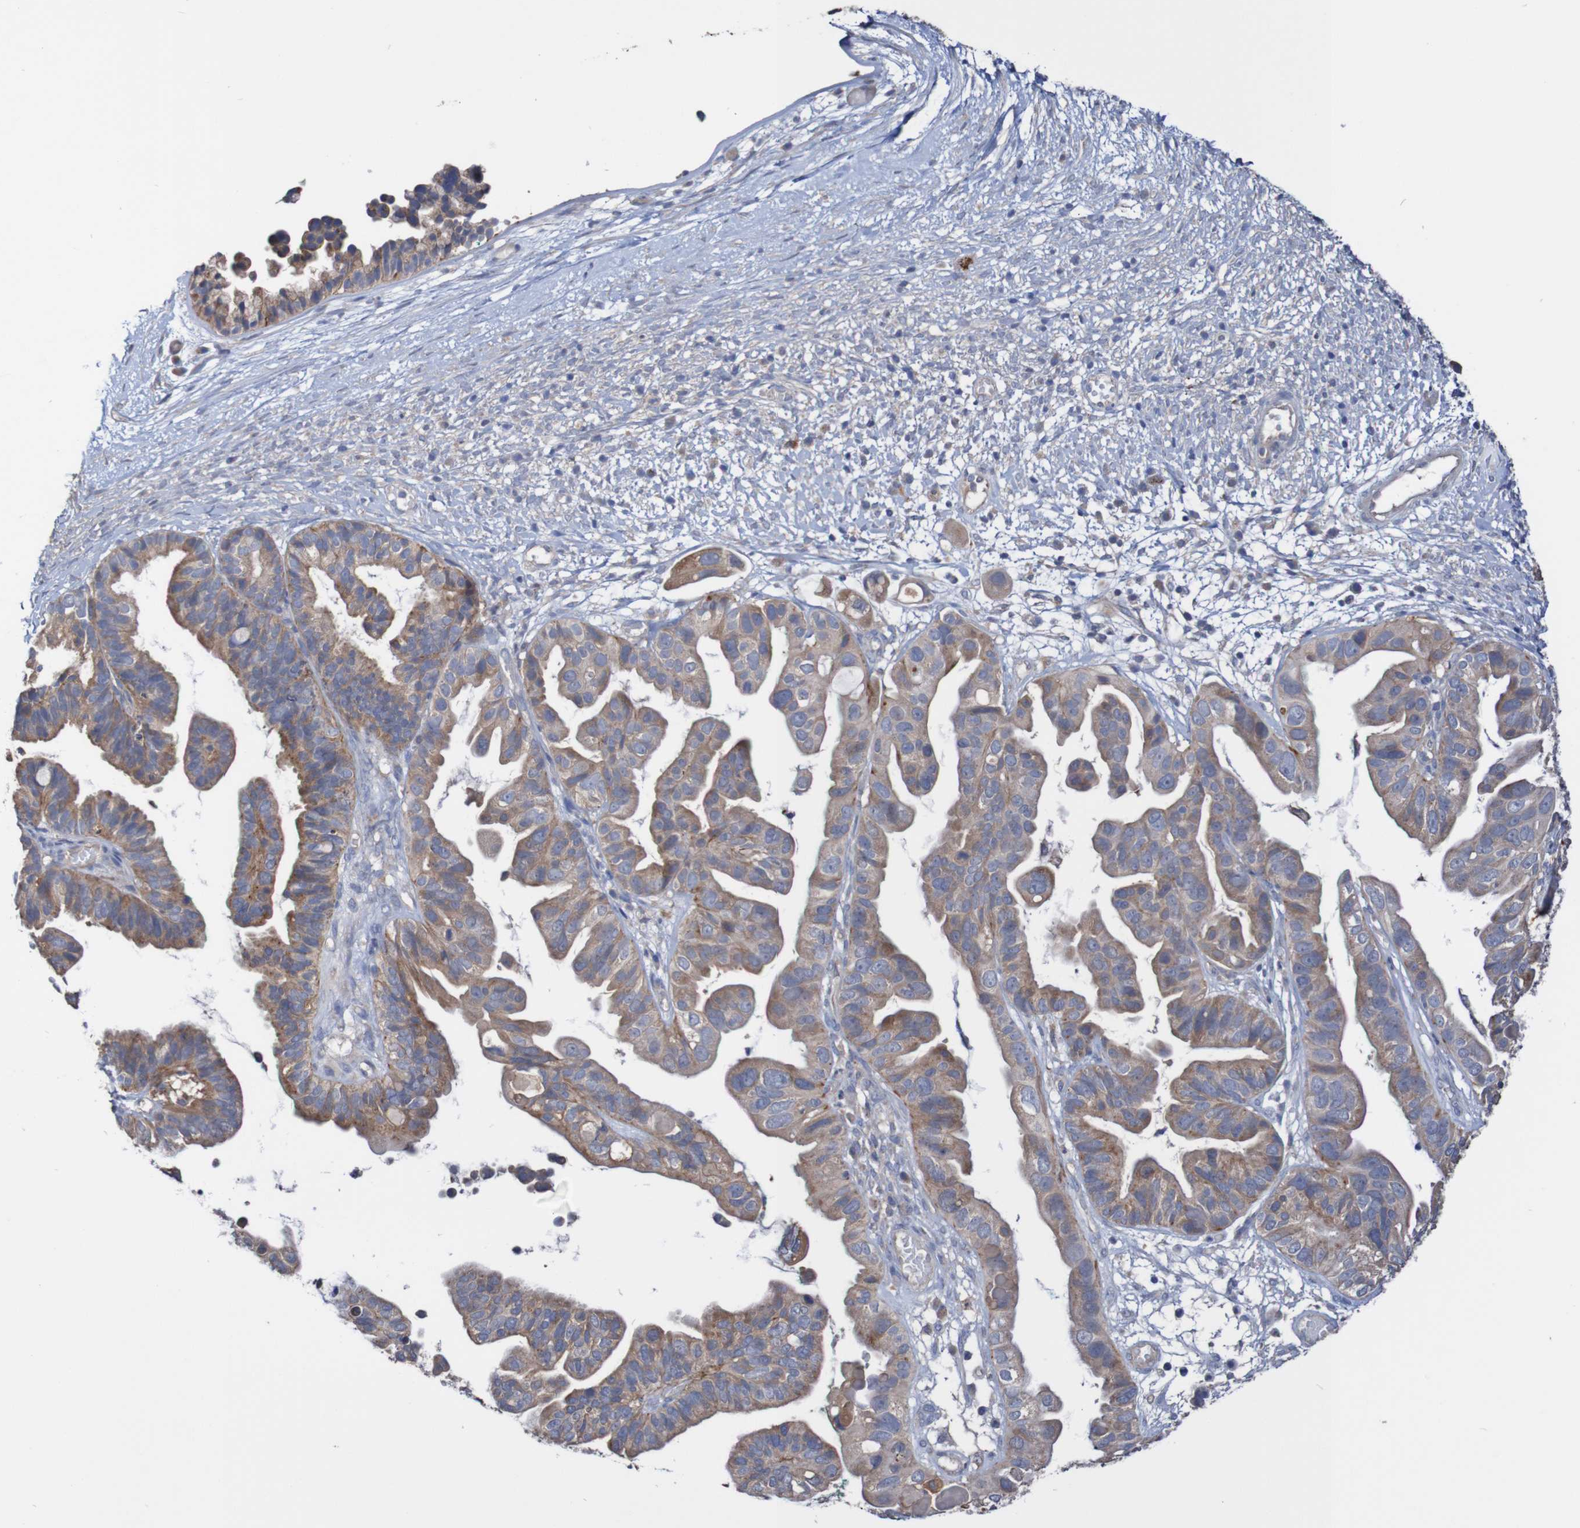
{"staining": {"intensity": "moderate", "quantity": ">75%", "location": "cytoplasmic/membranous"}, "tissue": "ovarian cancer", "cell_type": "Tumor cells", "image_type": "cancer", "snomed": [{"axis": "morphology", "description": "Cystadenocarcinoma, serous, NOS"}, {"axis": "topography", "description": "Ovary"}], "caption": "IHC histopathology image of neoplastic tissue: human ovarian serous cystadenocarcinoma stained using immunohistochemistry (IHC) exhibits medium levels of moderate protein expression localized specifically in the cytoplasmic/membranous of tumor cells, appearing as a cytoplasmic/membranous brown color.", "gene": "PHYH", "patient": {"sex": "female", "age": 56}}